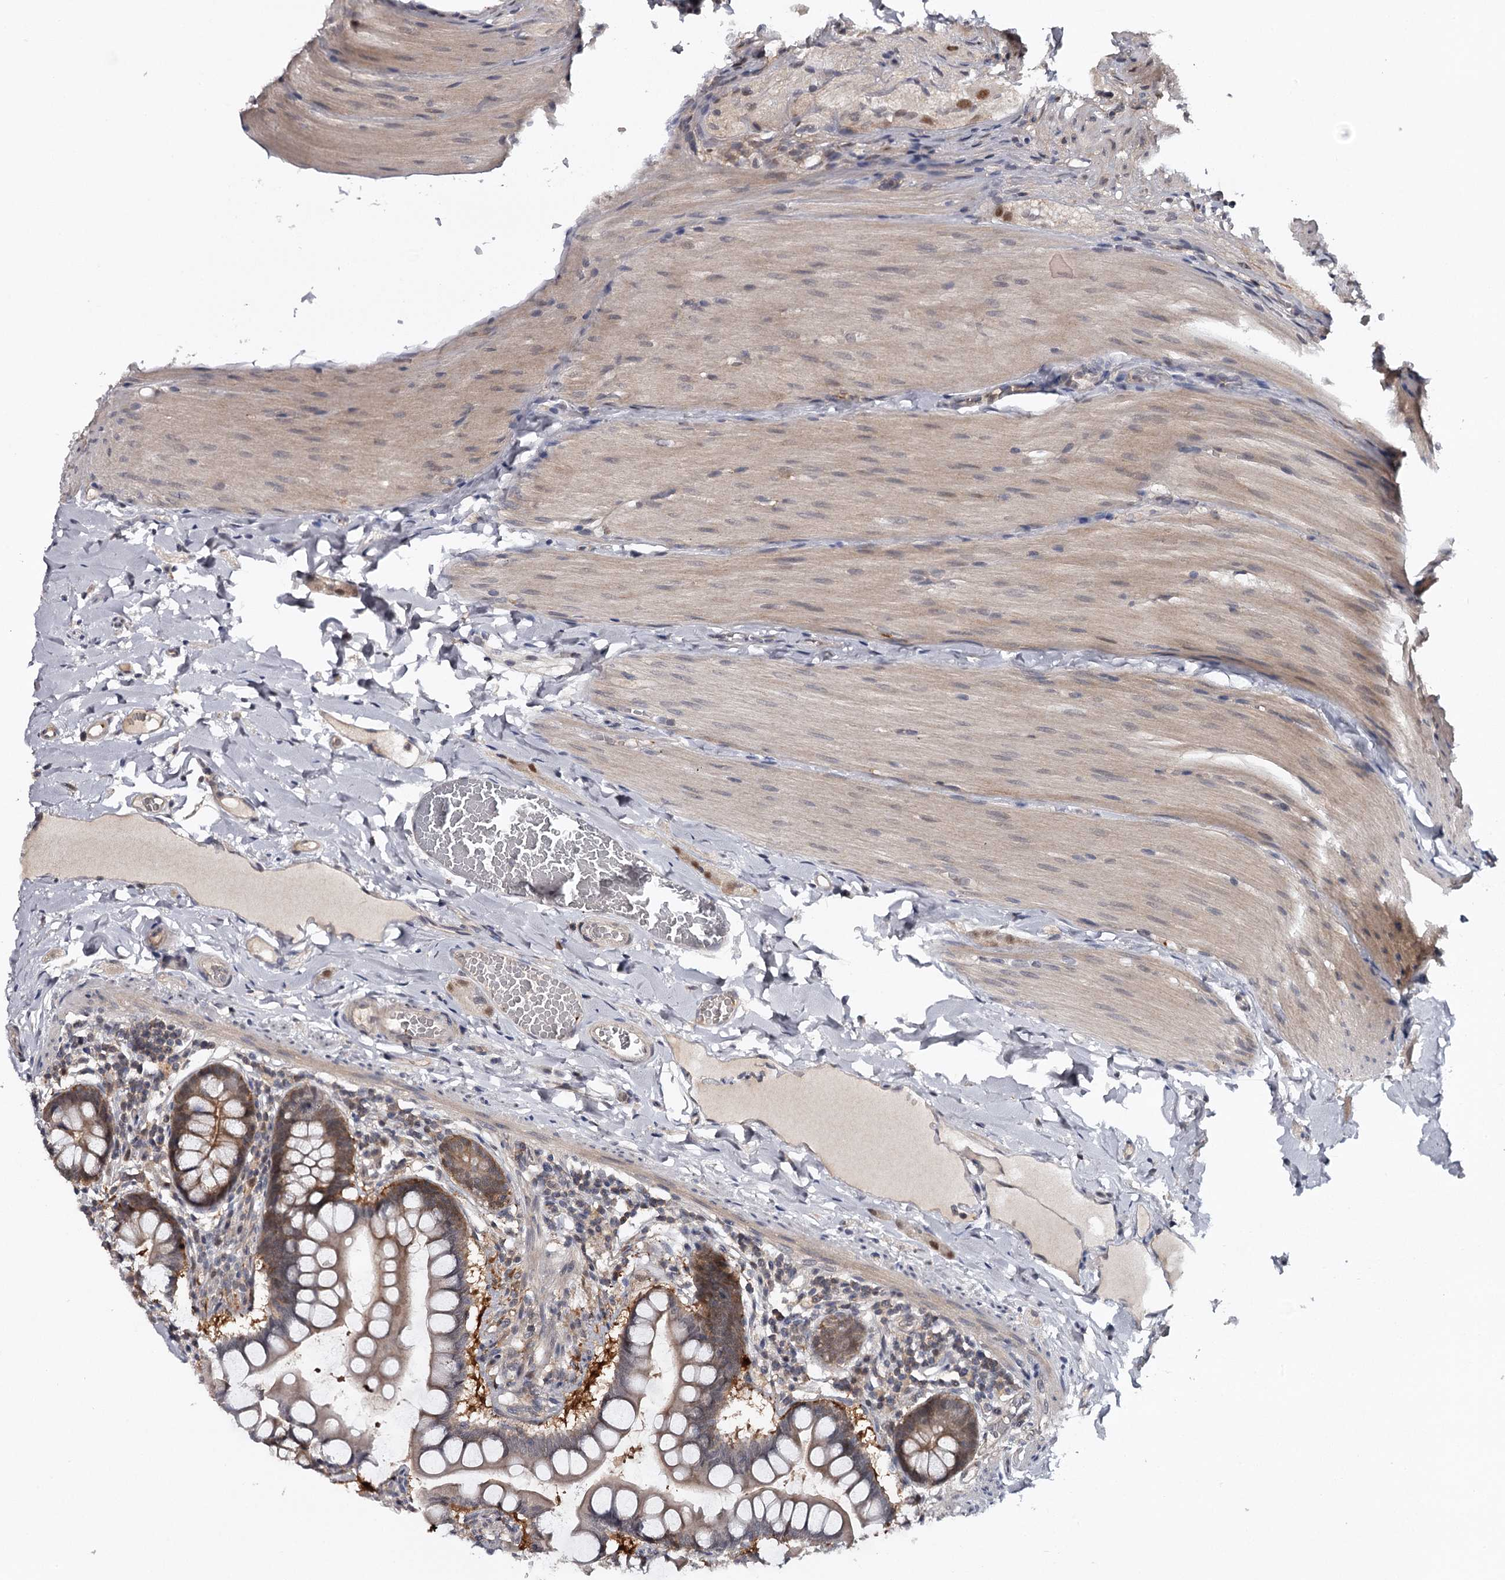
{"staining": {"intensity": "moderate", "quantity": "<25%", "location": "cytoplasmic/membranous"}, "tissue": "small intestine", "cell_type": "Glandular cells", "image_type": "normal", "snomed": [{"axis": "morphology", "description": "Normal tissue, NOS"}, {"axis": "topography", "description": "Small intestine"}], "caption": "Protein staining of normal small intestine exhibits moderate cytoplasmic/membranous positivity in about <25% of glandular cells.", "gene": "GTSF1", "patient": {"sex": "male", "age": 41}}